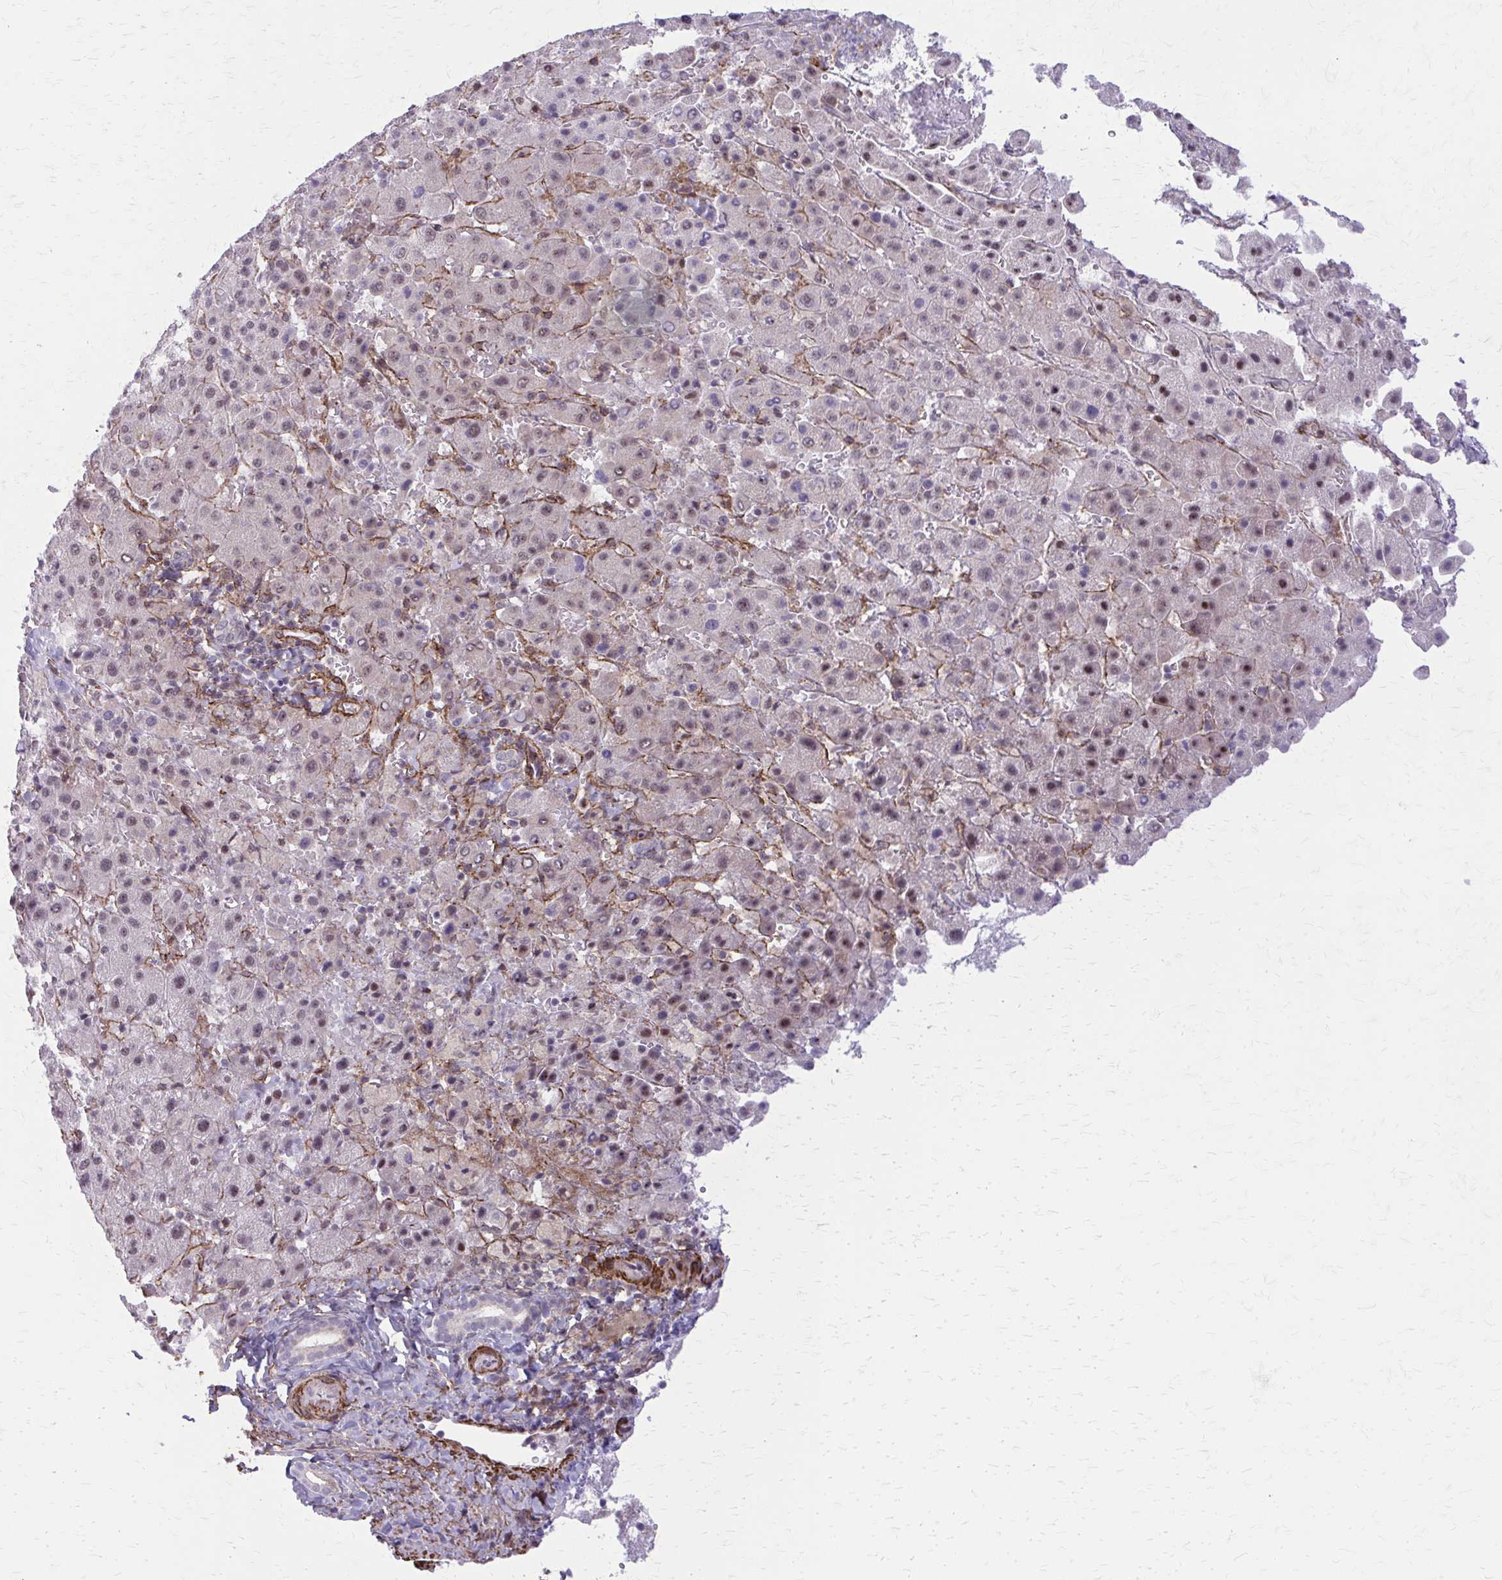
{"staining": {"intensity": "weak", "quantity": "25%-75%", "location": "nuclear"}, "tissue": "liver cancer", "cell_type": "Tumor cells", "image_type": "cancer", "snomed": [{"axis": "morphology", "description": "Carcinoma, Hepatocellular, NOS"}, {"axis": "topography", "description": "Liver"}], "caption": "Liver hepatocellular carcinoma tissue exhibits weak nuclear positivity in about 25%-75% of tumor cells, visualized by immunohistochemistry.", "gene": "NRBF2", "patient": {"sex": "female", "age": 58}}